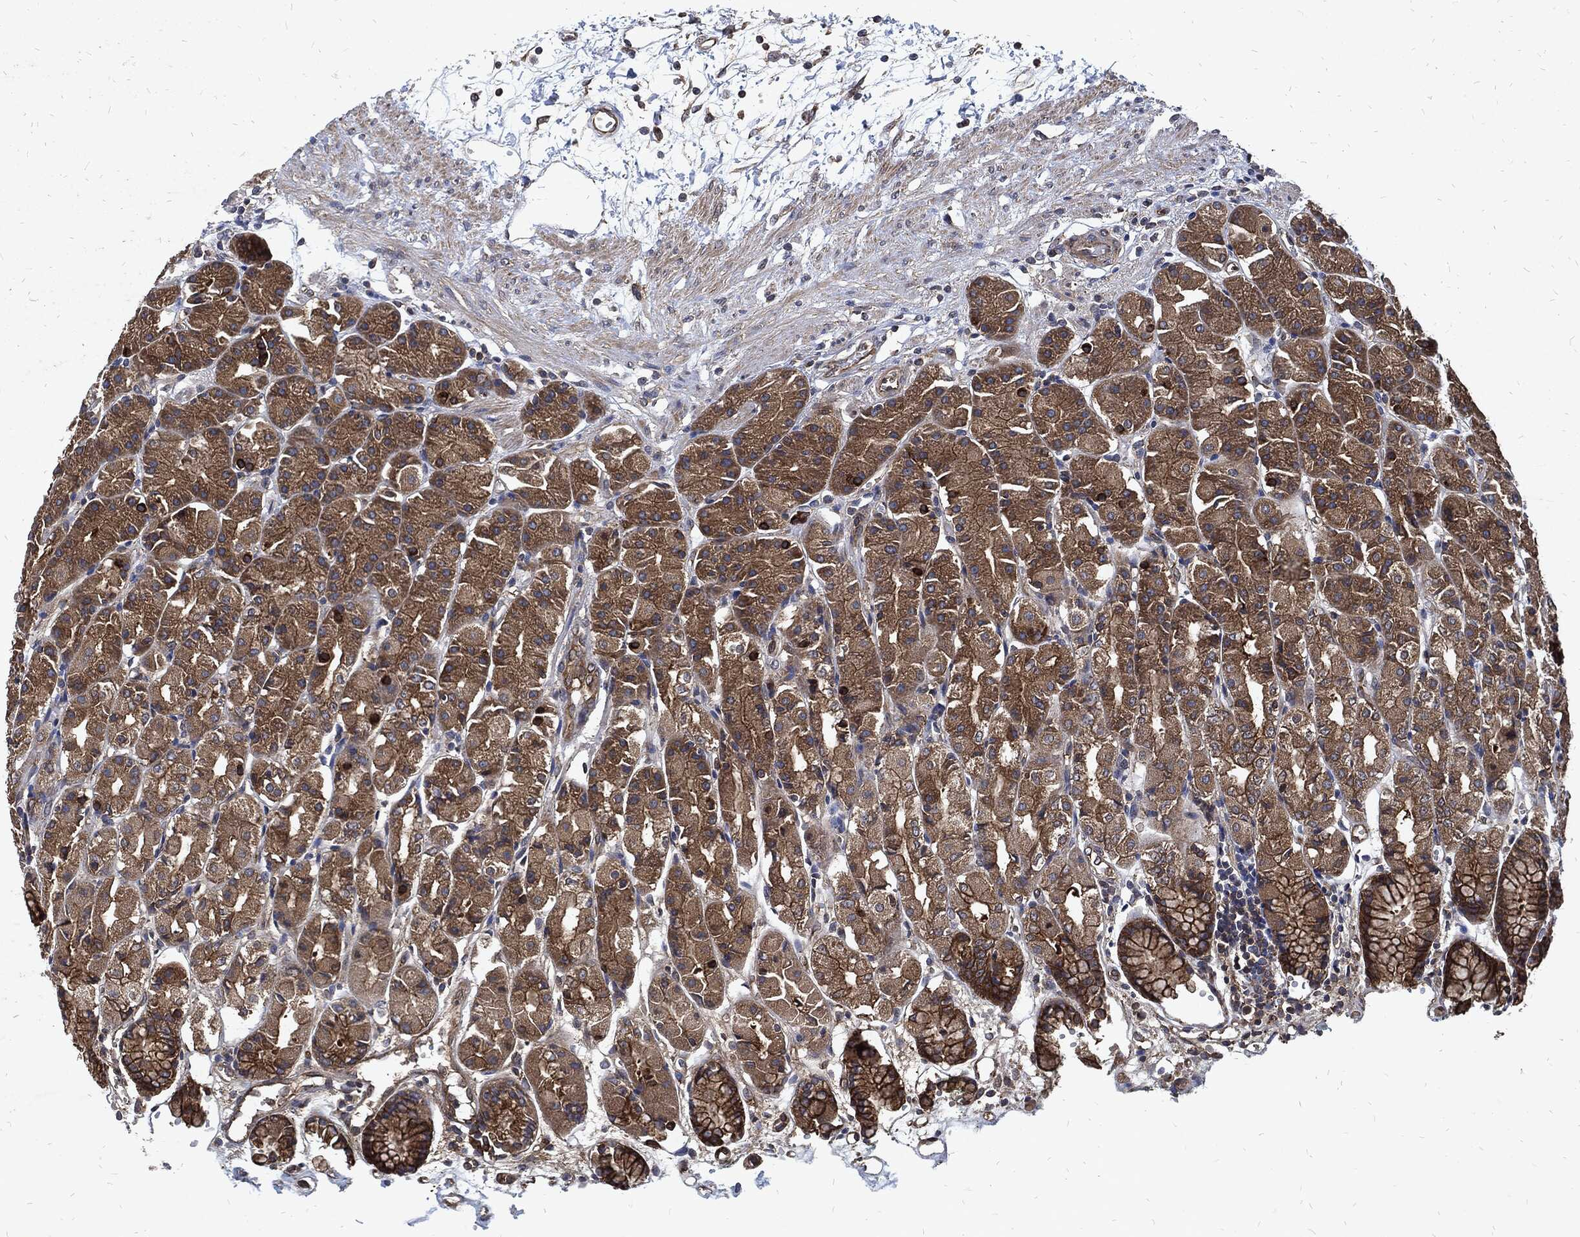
{"staining": {"intensity": "strong", "quantity": ">75%", "location": "cytoplasmic/membranous"}, "tissue": "stomach", "cell_type": "Glandular cells", "image_type": "normal", "snomed": [{"axis": "morphology", "description": "Normal tissue, NOS"}, {"axis": "morphology", "description": "Adenocarcinoma, NOS"}, {"axis": "topography", "description": "Stomach"}], "caption": "Strong cytoplasmic/membranous staining is seen in about >75% of glandular cells in benign stomach. (DAB (3,3'-diaminobenzidine) = brown stain, brightfield microscopy at high magnification).", "gene": "DCTN1", "patient": {"sex": "female", "age": 81}}